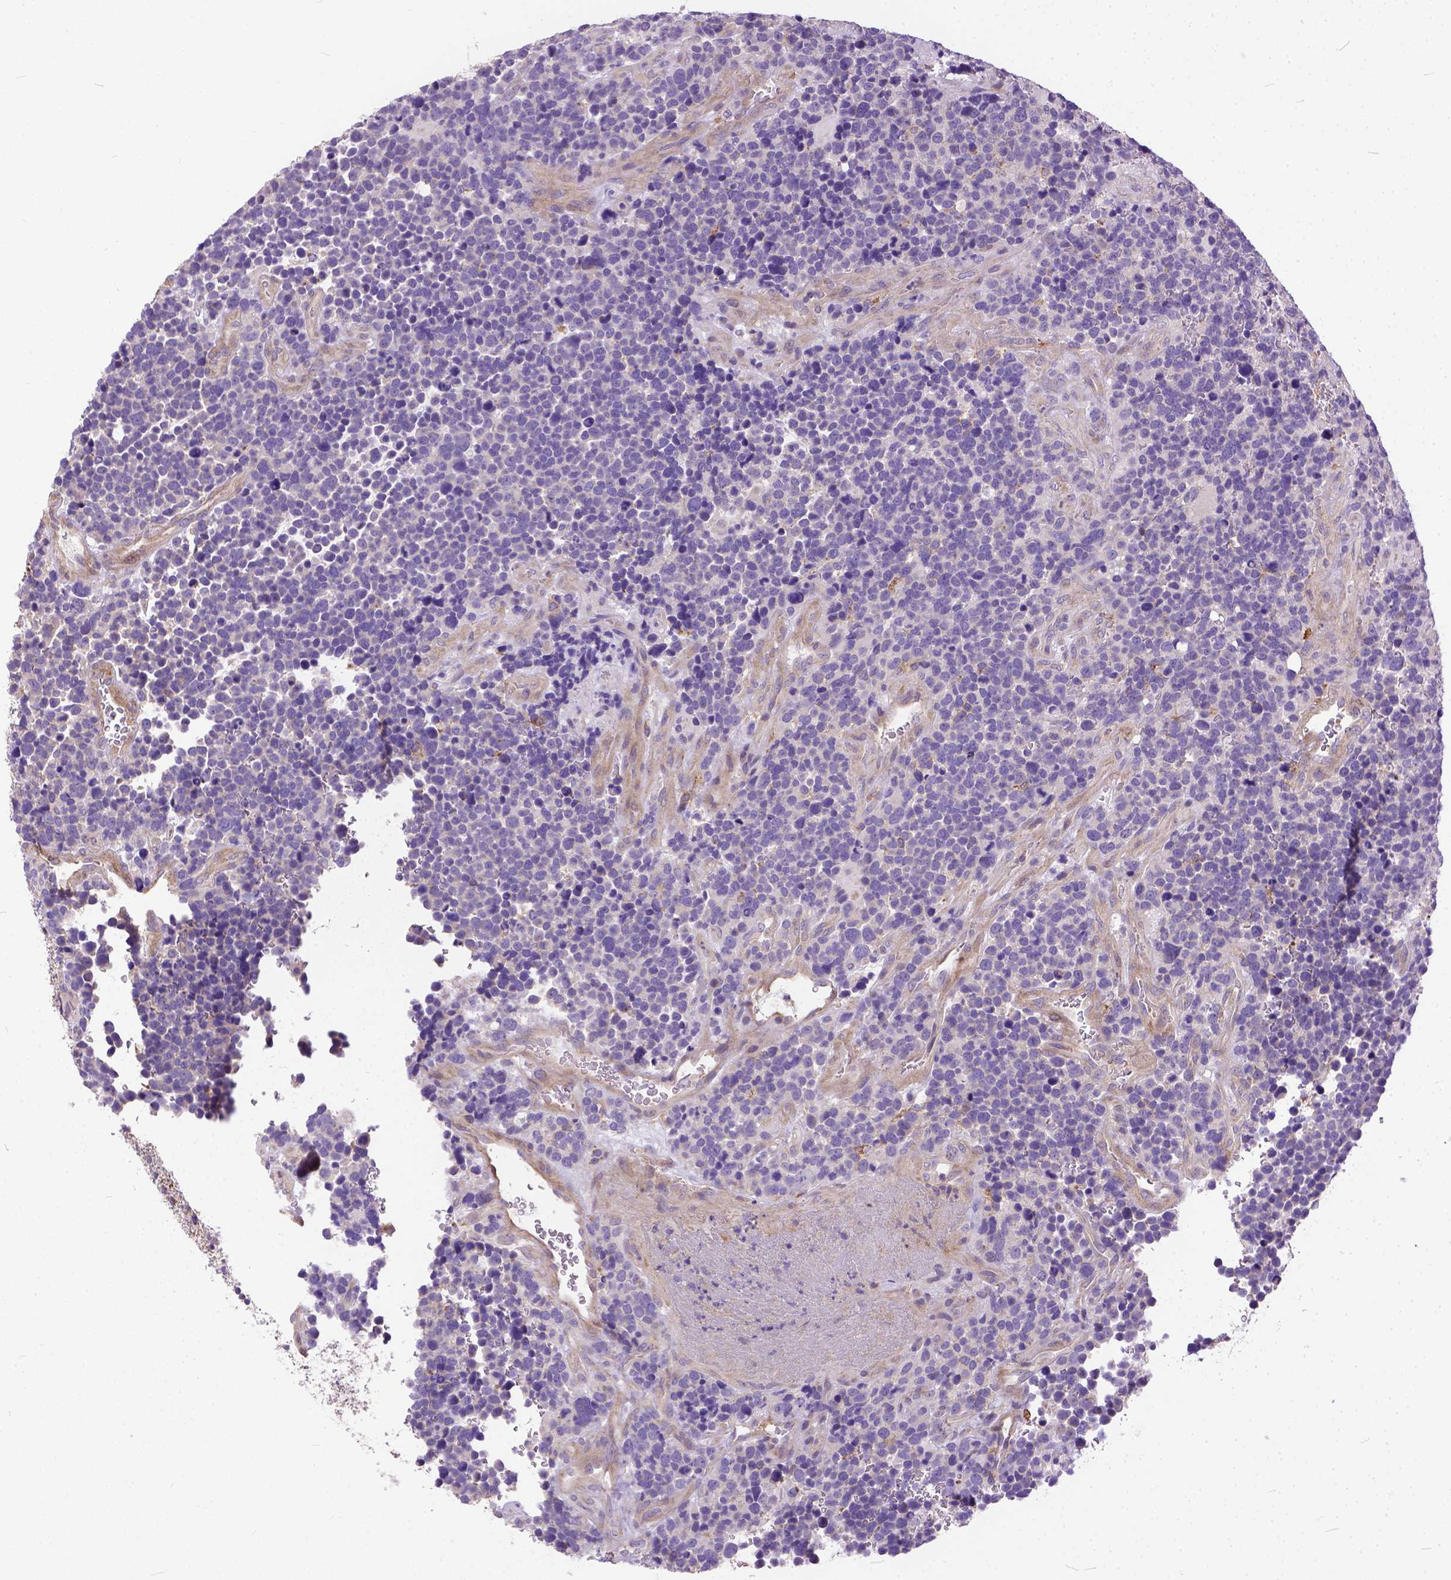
{"staining": {"intensity": "negative", "quantity": "none", "location": "none"}, "tissue": "glioma", "cell_type": "Tumor cells", "image_type": "cancer", "snomed": [{"axis": "morphology", "description": "Glioma, malignant, High grade"}, {"axis": "topography", "description": "Brain"}], "caption": "Tumor cells show no significant protein positivity in glioma.", "gene": "BANF2", "patient": {"sex": "male", "age": 33}}